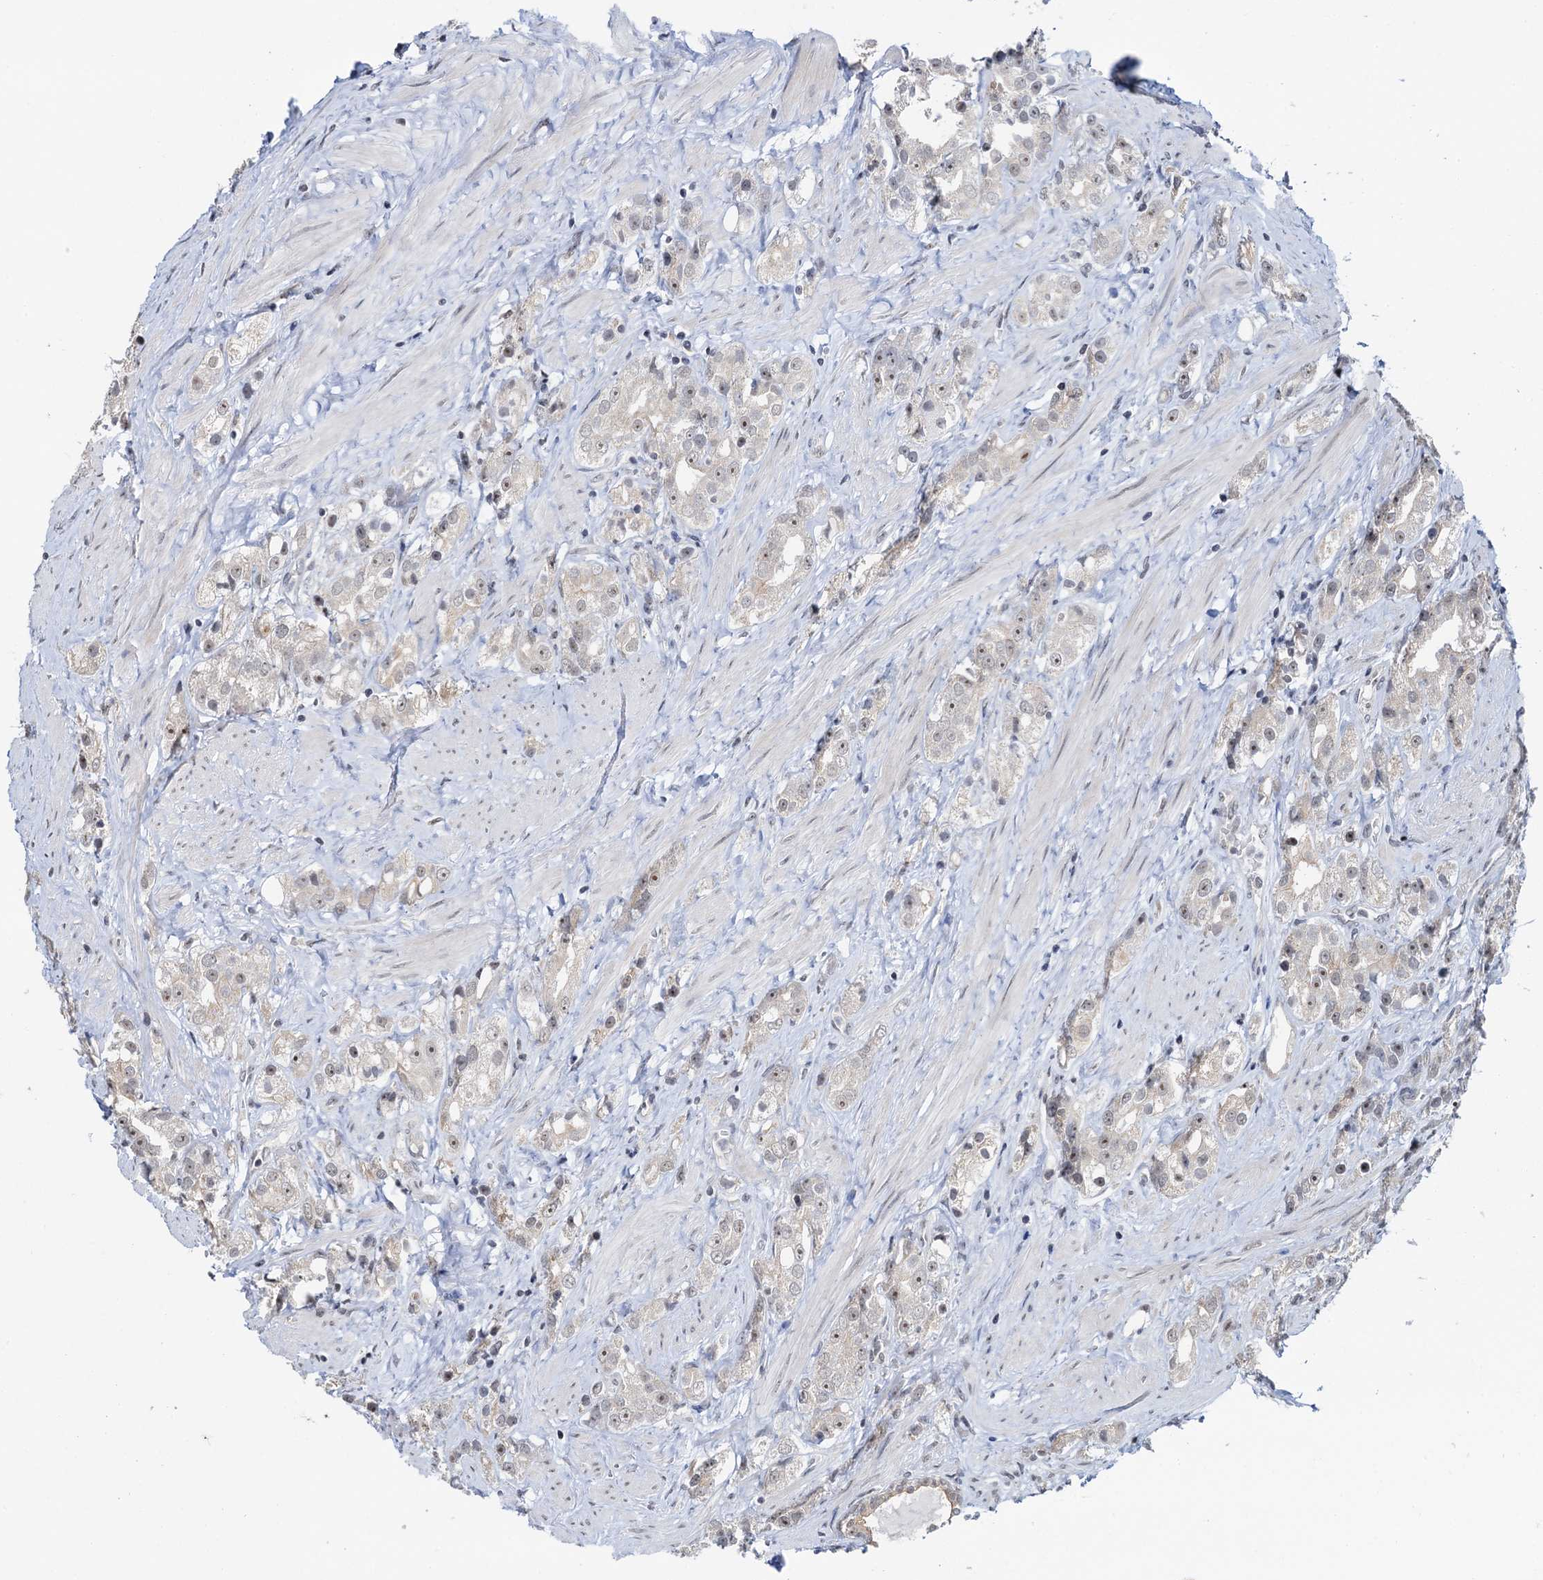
{"staining": {"intensity": "moderate", "quantity": "<25%", "location": "nuclear"}, "tissue": "prostate cancer", "cell_type": "Tumor cells", "image_type": "cancer", "snomed": [{"axis": "morphology", "description": "Adenocarcinoma, NOS"}, {"axis": "topography", "description": "Prostate"}], "caption": "Immunohistochemical staining of adenocarcinoma (prostate) demonstrates moderate nuclear protein positivity in about <25% of tumor cells.", "gene": "NAT10", "patient": {"sex": "male", "age": 79}}